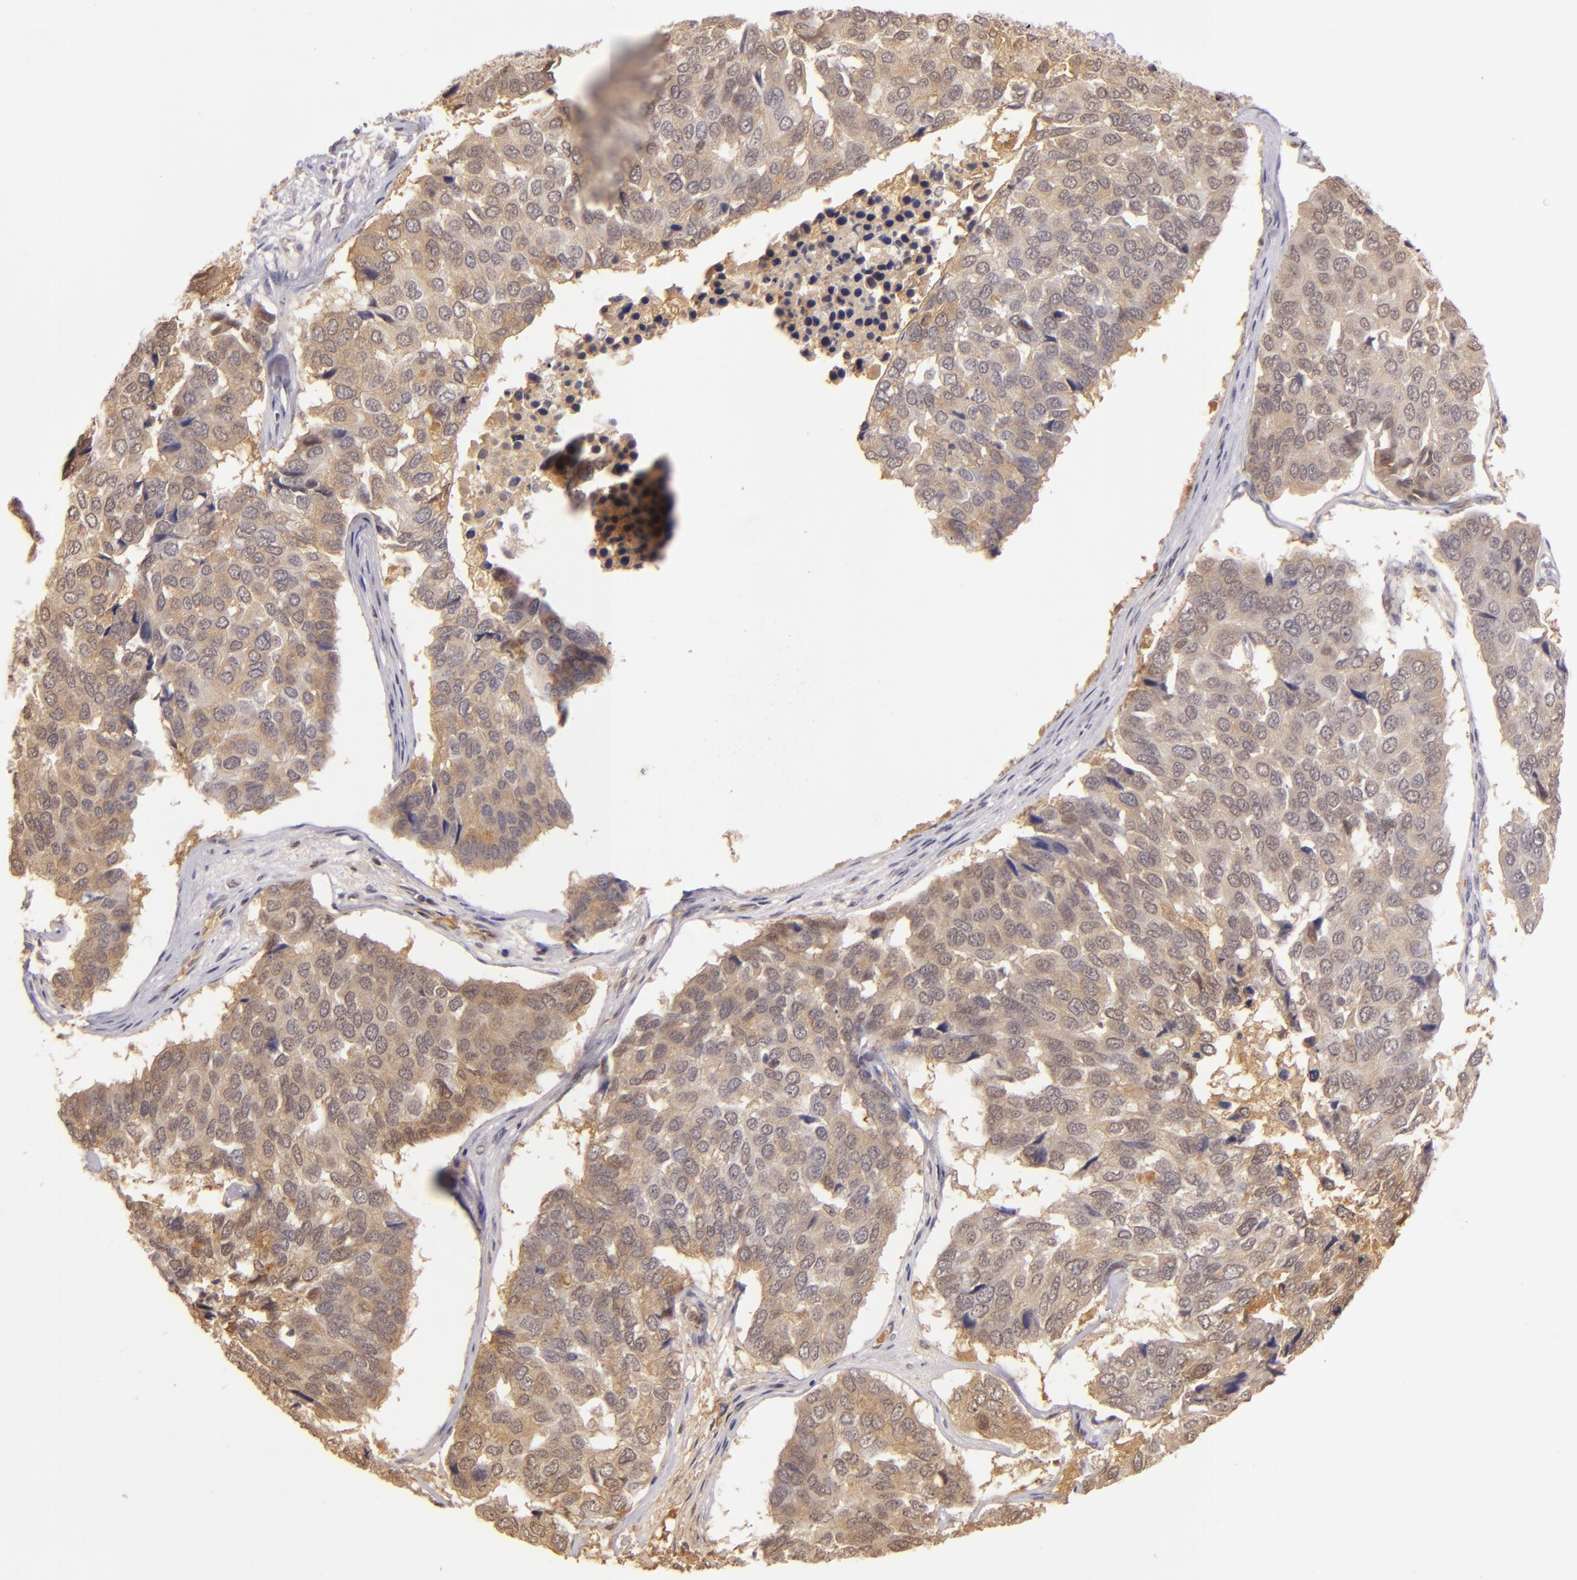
{"staining": {"intensity": "weak", "quantity": ">75%", "location": "cytoplasmic/membranous"}, "tissue": "pancreatic cancer", "cell_type": "Tumor cells", "image_type": "cancer", "snomed": [{"axis": "morphology", "description": "Adenocarcinoma, NOS"}, {"axis": "topography", "description": "Pancreas"}], "caption": "Pancreatic adenocarcinoma stained with a brown dye demonstrates weak cytoplasmic/membranous positive positivity in about >75% of tumor cells.", "gene": "LRG1", "patient": {"sex": "male", "age": 50}}